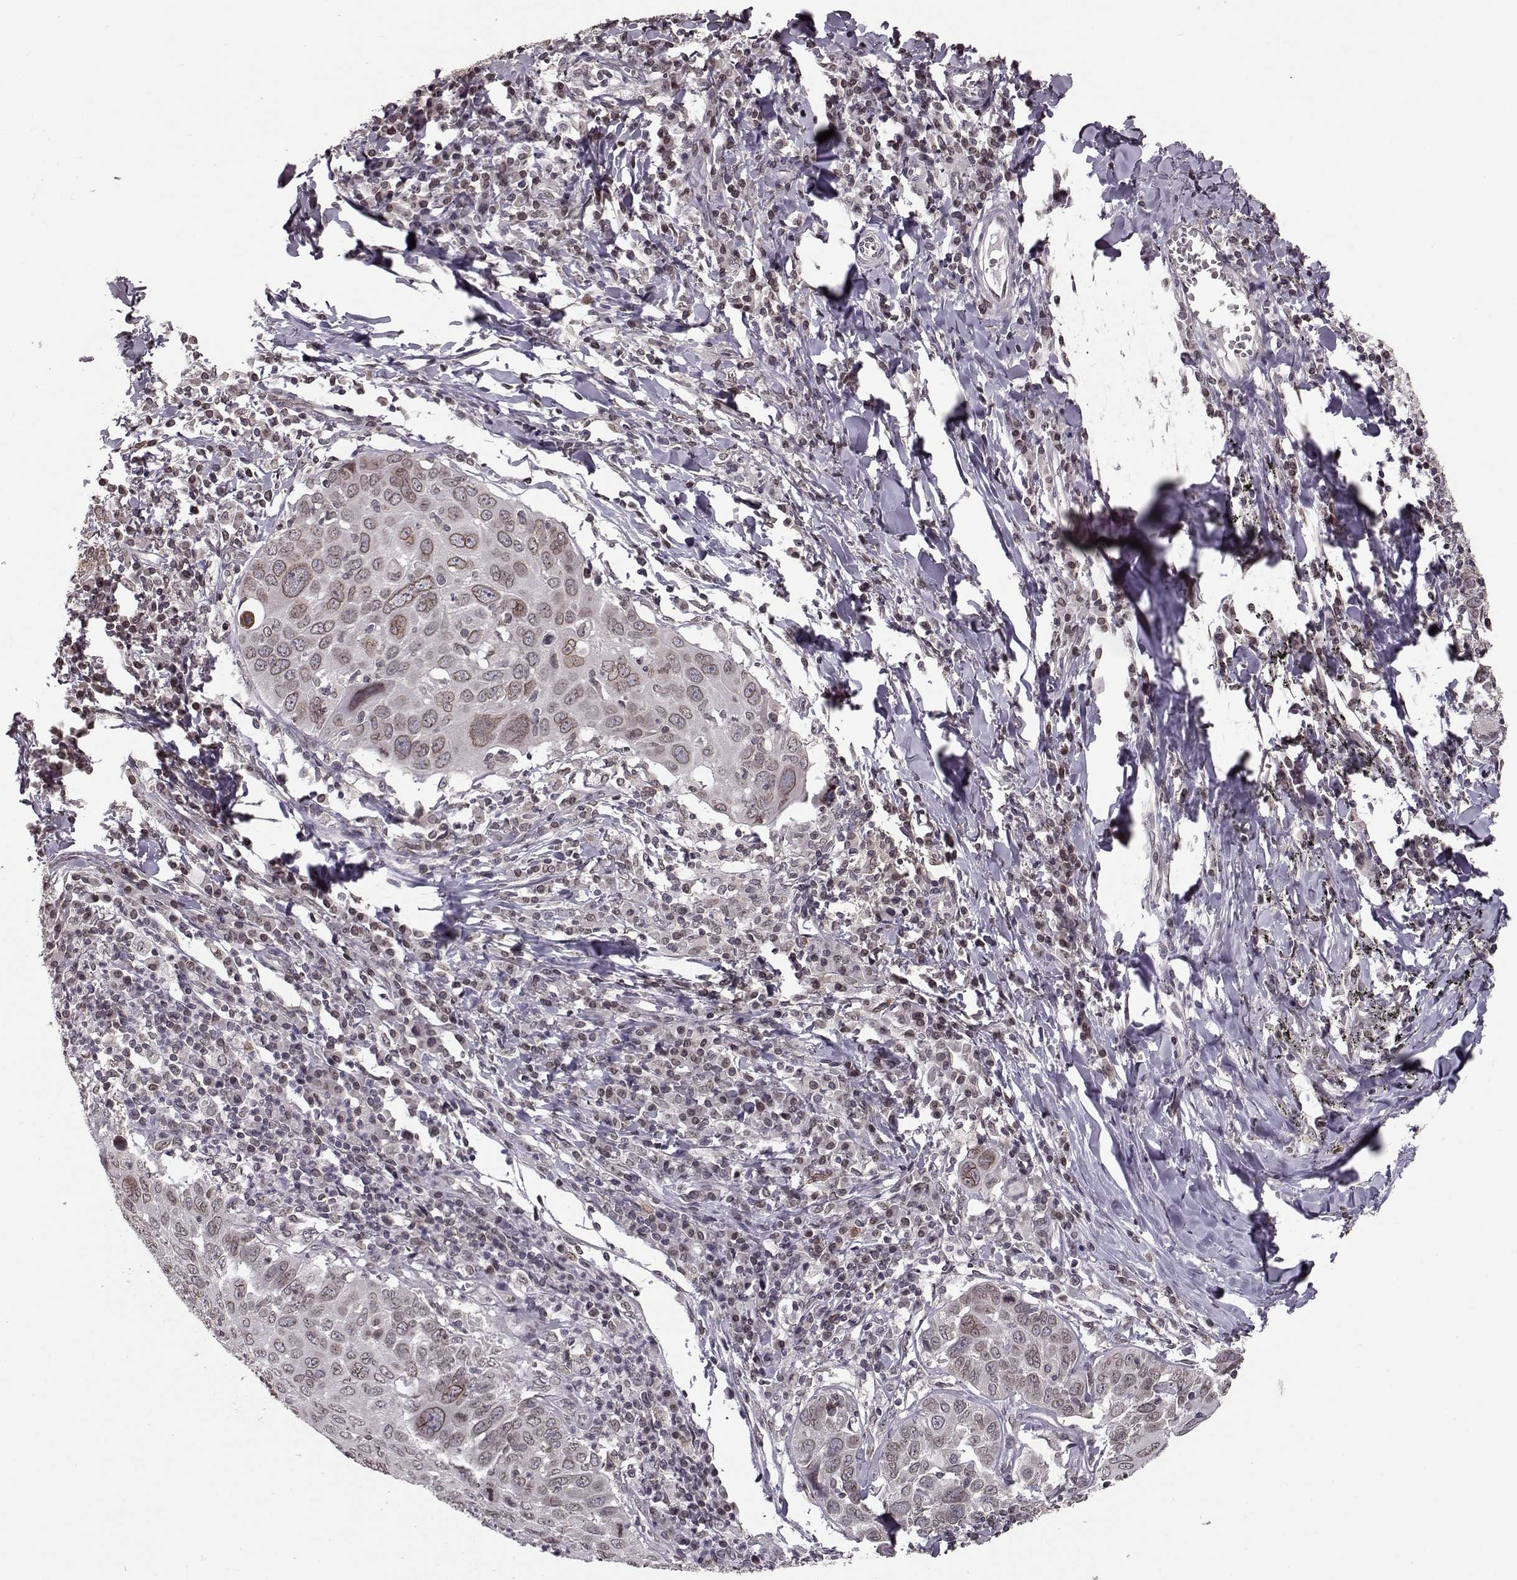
{"staining": {"intensity": "weak", "quantity": ">75%", "location": "cytoplasmic/membranous,nuclear"}, "tissue": "lung cancer", "cell_type": "Tumor cells", "image_type": "cancer", "snomed": [{"axis": "morphology", "description": "Squamous cell carcinoma, NOS"}, {"axis": "topography", "description": "Lung"}], "caption": "Tumor cells reveal weak cytoplasmic/membranous and nuclear positivity in about >75% of cells in lung cancer.", "gene": "NUP37", "patient": {"sex": "male", "age": 57}}